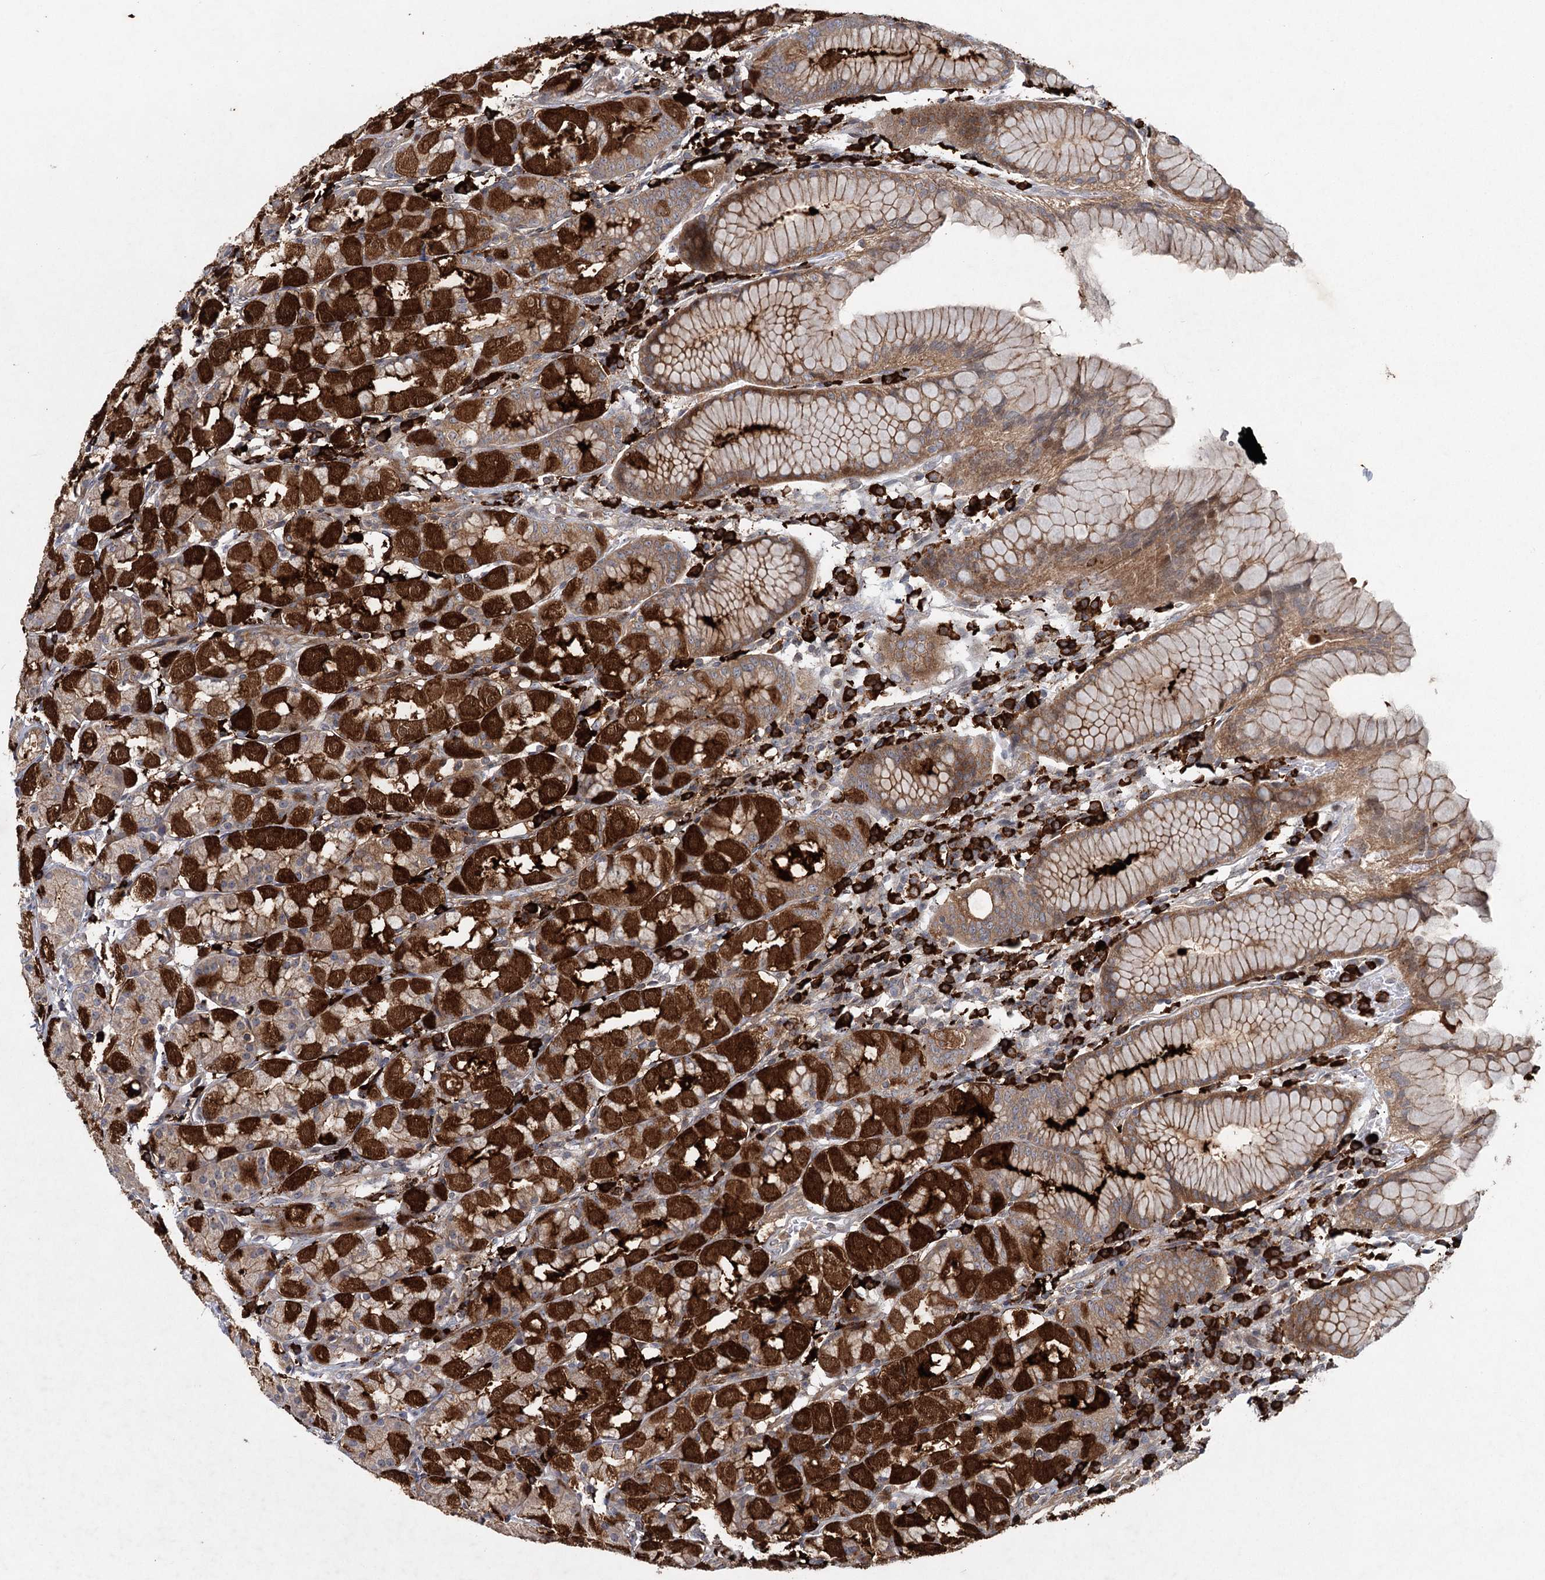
{"staining": {"intensity": "strong", "quantity": "25%-75%", "location": "cytoplasmic/membranous"}, "tissue": "stomach", "cell_type": "Glandular cells", "image_type": "normal", "snomed": [{"axis": "morphology", "description": "Normal tissue, NOS"}, {"axis": "topography", "description": "Stomach, lower"}], "caption": "About 25%-75% of glandular cells in normal stomach display strong cytoplasmic/membranous protein staining as visualized by brown immunohistochemical staining.", "gene": "MAP3K13", "patient": {"sex": "female", "age": 56}}